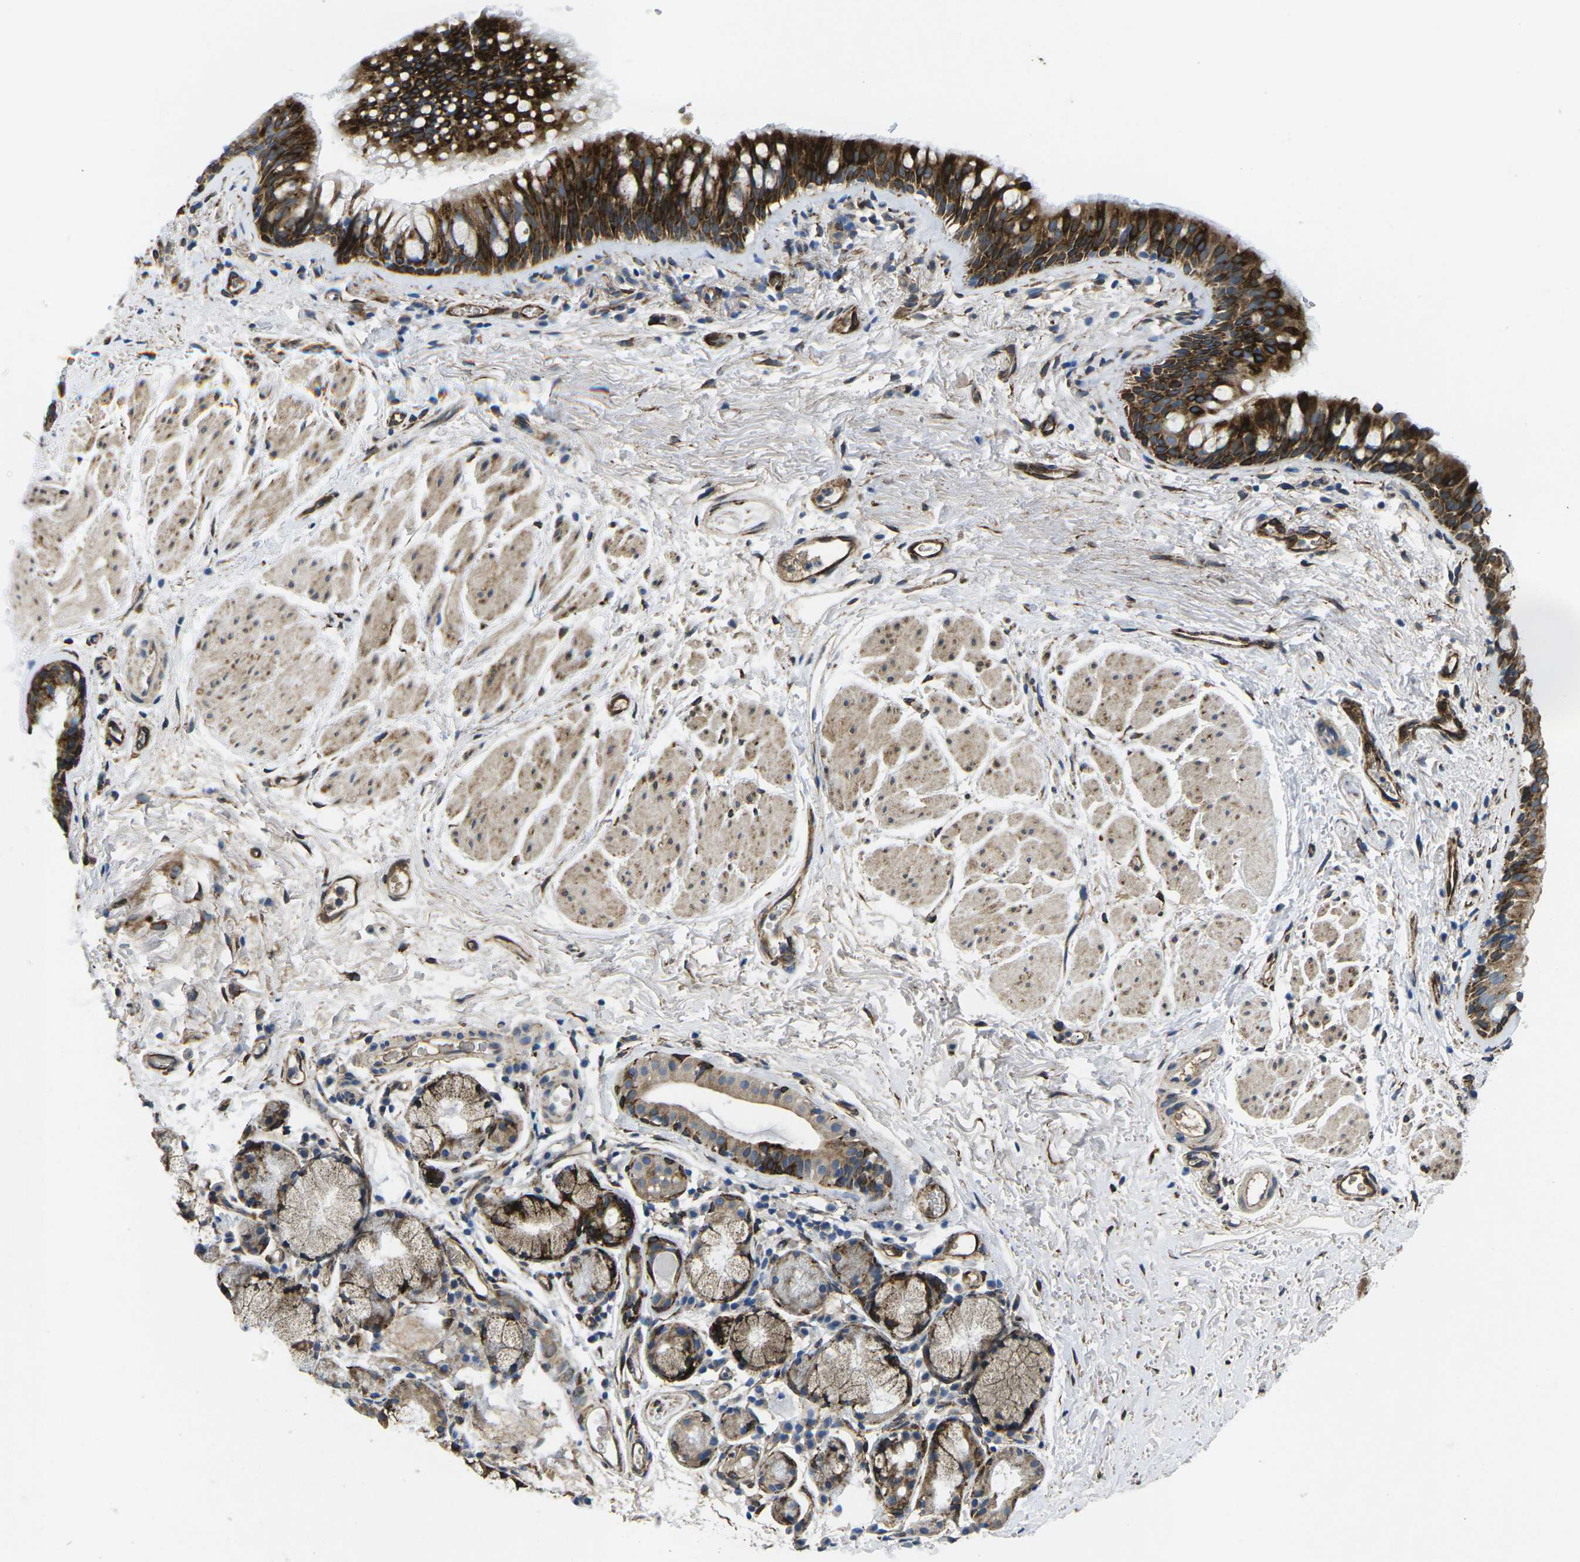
{"staining": {"intensity": "strong", "quantity": ">75%", "location": "cytoplasmic/membranous"}, "tissue": "bronchus", "cell_type": "Respiratory epithelial cells", "image_type": "normal", "snomed": [{"axis": "morphology", "description": "Normal tissue, NOS"}, {"axis": "topography", "description": "Cartilage tissue"}, {"axis": "topography", "description": "Bronchus"}], "caption": "Immunohistochemical staining of unremarkable bronchus demonstrates strong cytoplasmic/membranous protein positivity in about >75% of respiratory epithelial cells. (Brightfield microscopy of DAB IHC at high magnification).", "gene": "PDZD8", "patient": {"sex": "female", "age": 53}}